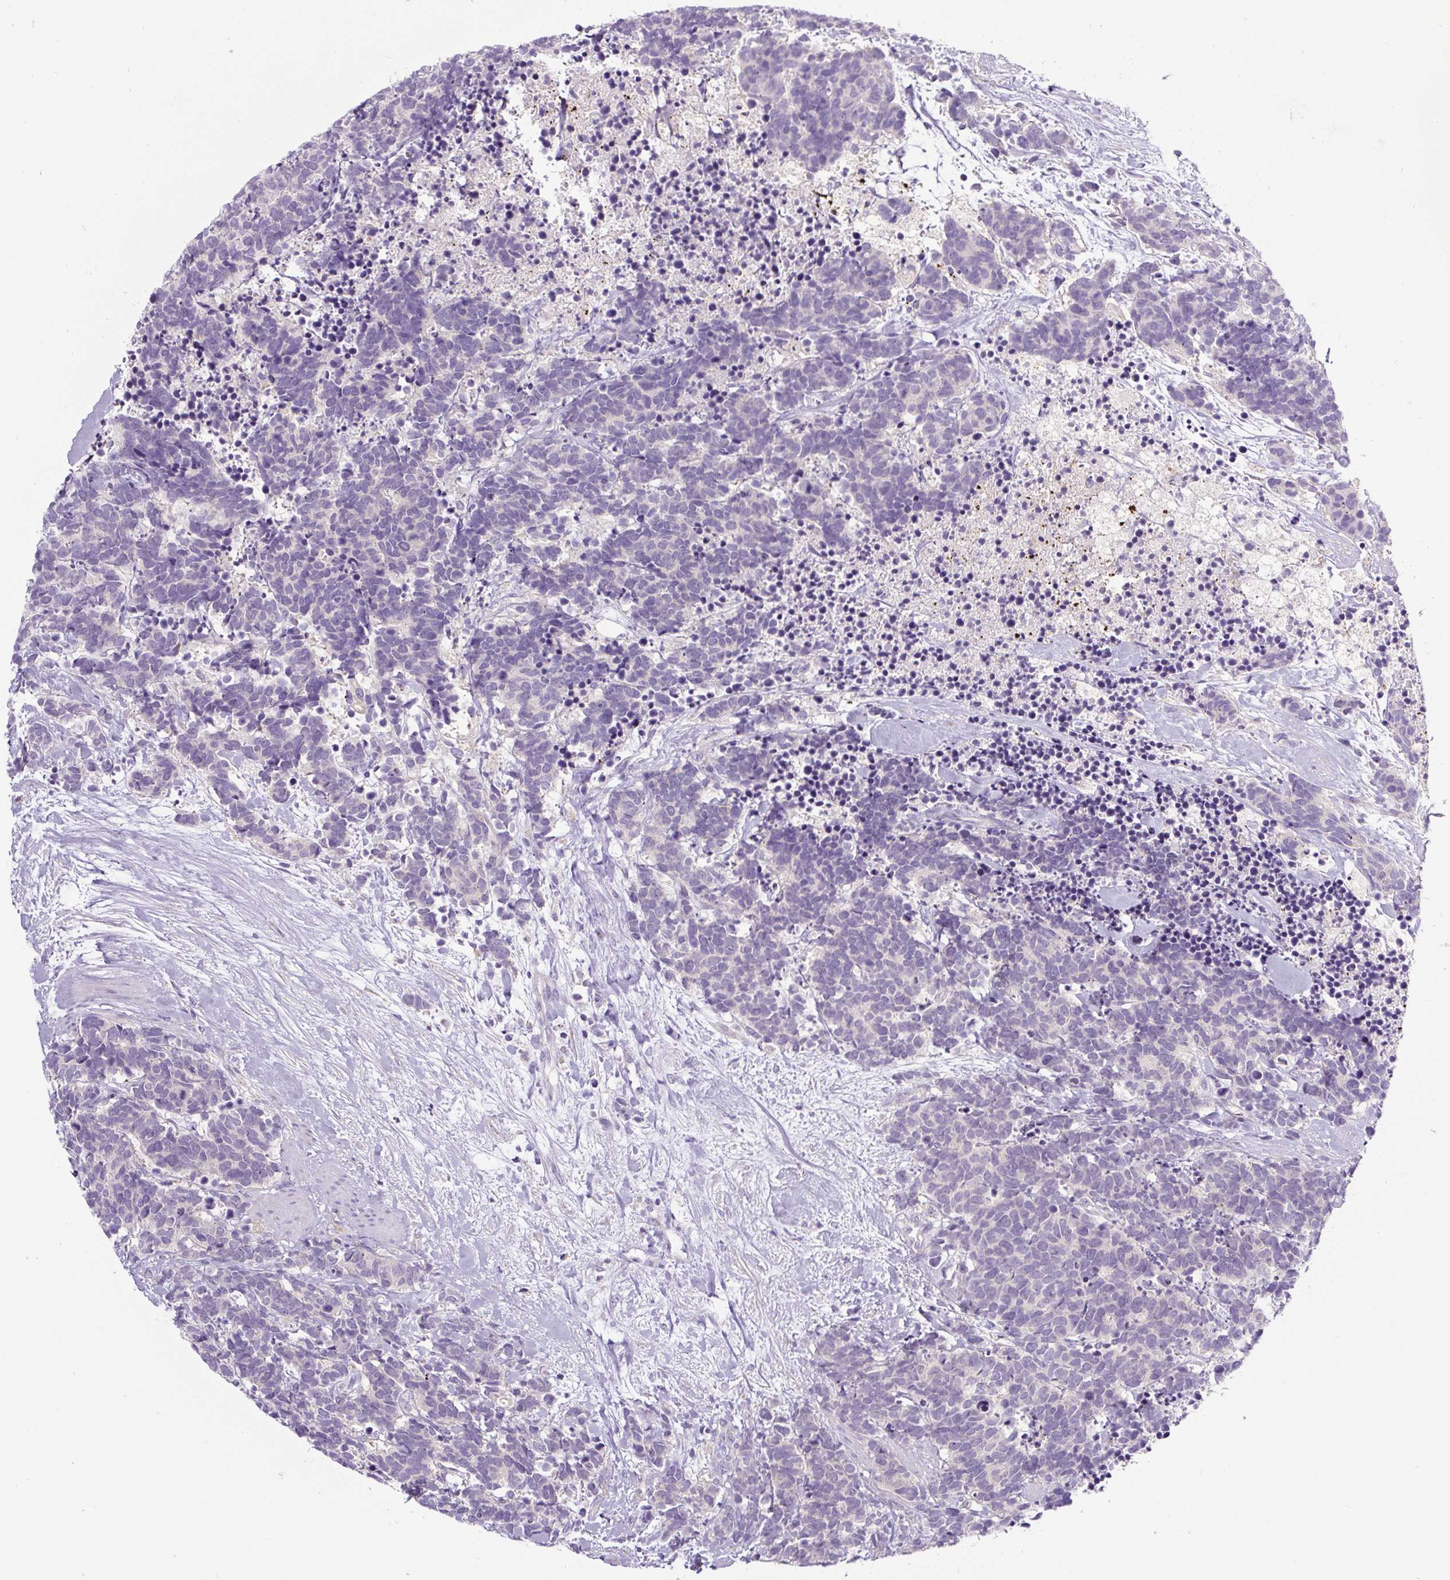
{"staining": {"intensity": "negative", "quantity": "none", "location": "none"}, "tissue": "carcinoid", "cell_type": "Tumor cells", "image_type": "cancer", "snomed": [{"axis": "morphology", "description": "Carcinoma, NOS"}, {"axis": "morphology", "description": "Carcinoid, malignant, NOS"}, {"axis": "topography", "description": "Prostate"}], "caption": "This is an IHC image of human carcinoid. There is no staining in tumor cells.", "gene": "HPS4", "patient": {"sex": "male", "age": 57}}